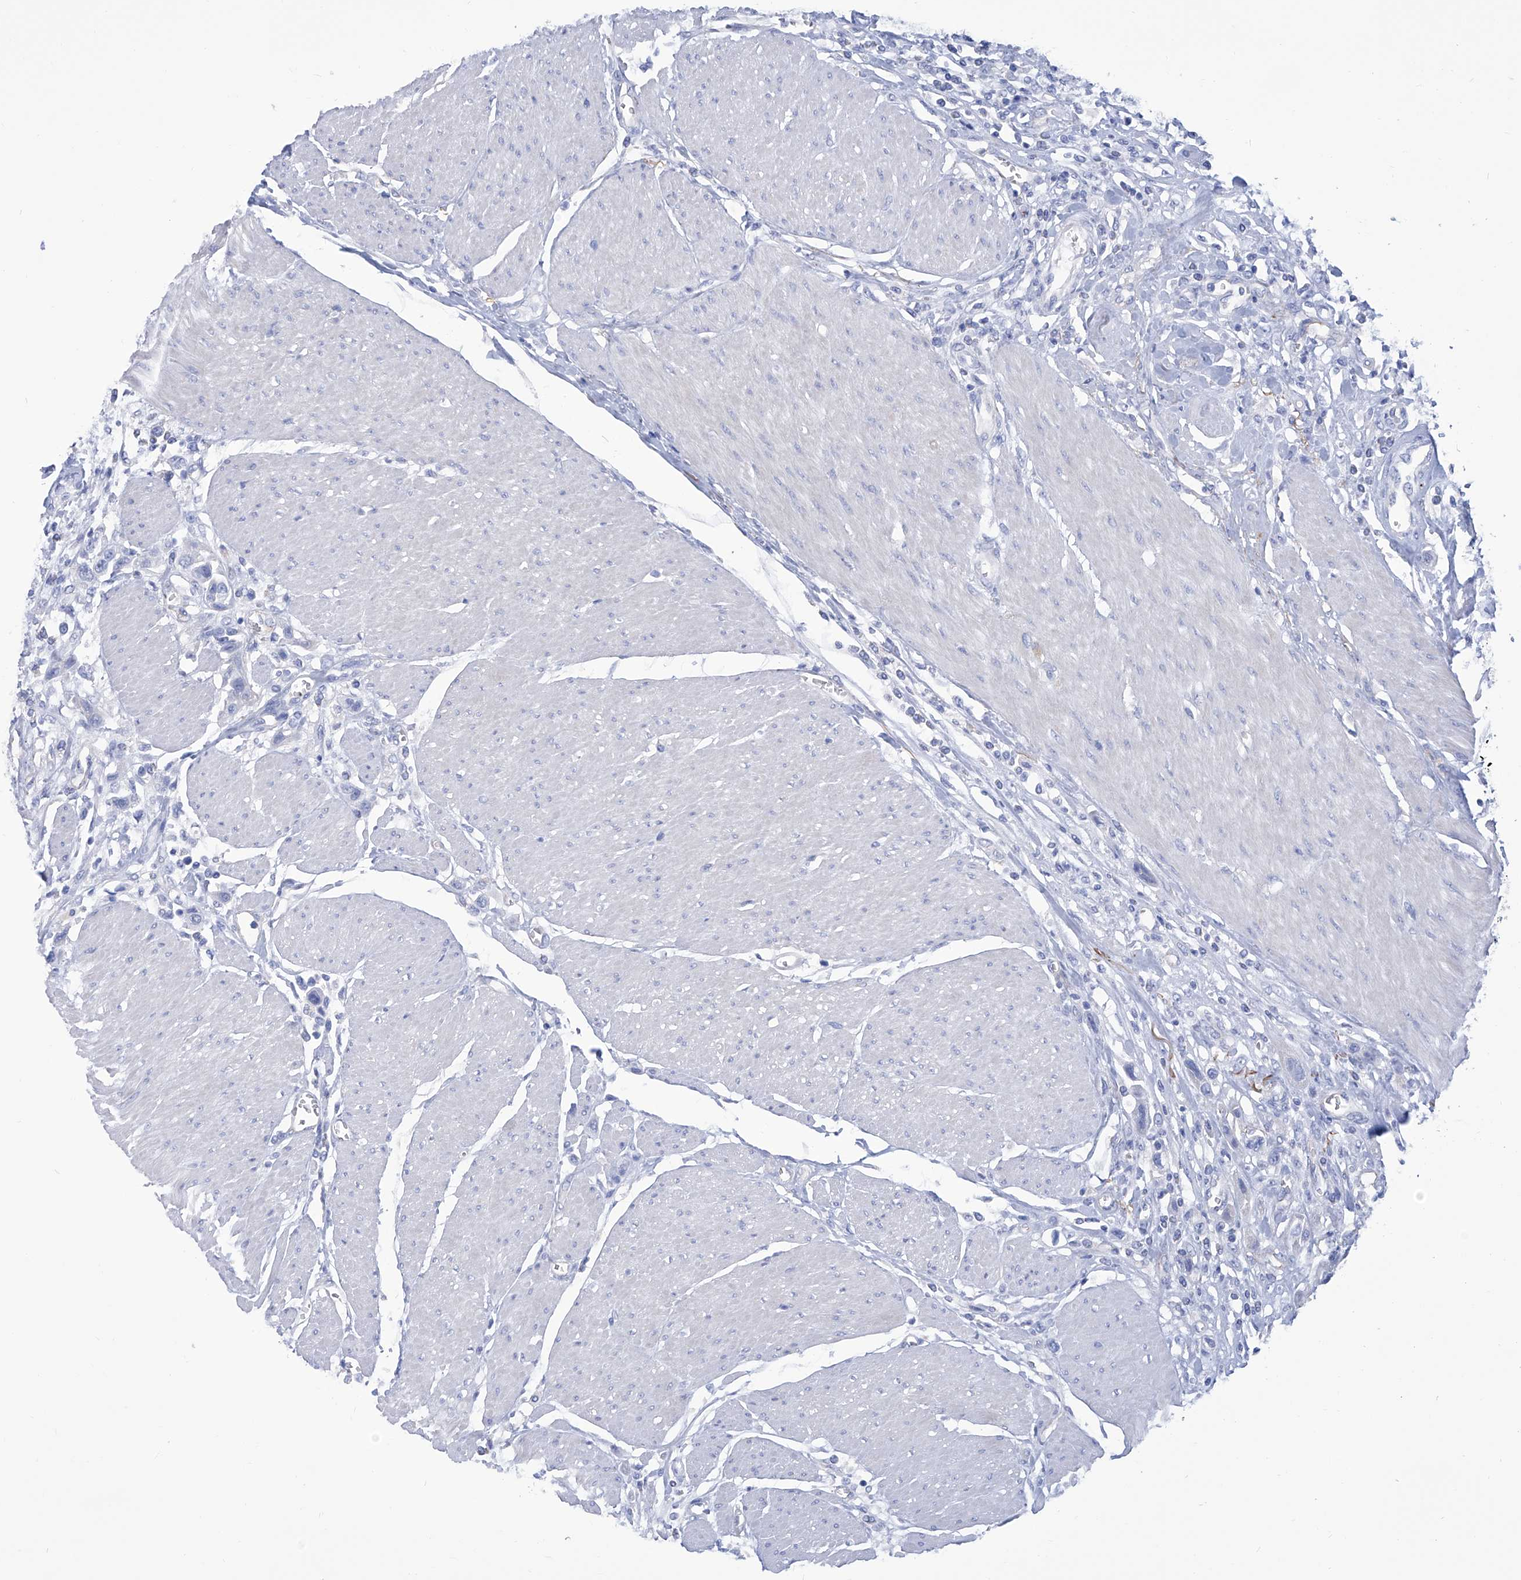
{"staining": {"intensity": "negative", "quantity": "none", "location": "none"}, "tissue": "urothelial cancer", "cell_type": "Tumor cells", "image_type": "cancer", "snomed": [{"axis": "morphology", "description": "Urothelial carcinoma, High grade"}, {"axis": "topography", "description": "Urinary bladder"}], "caption": "Urothelial cancer was stained to show a protein in brown. There is no significant staining in tumor cells. (DAB immunohistochemistry (IHC) with hematoxylin counter stain).", "gene": "SMS", "patient": {"sex": "male", "age": 50}}